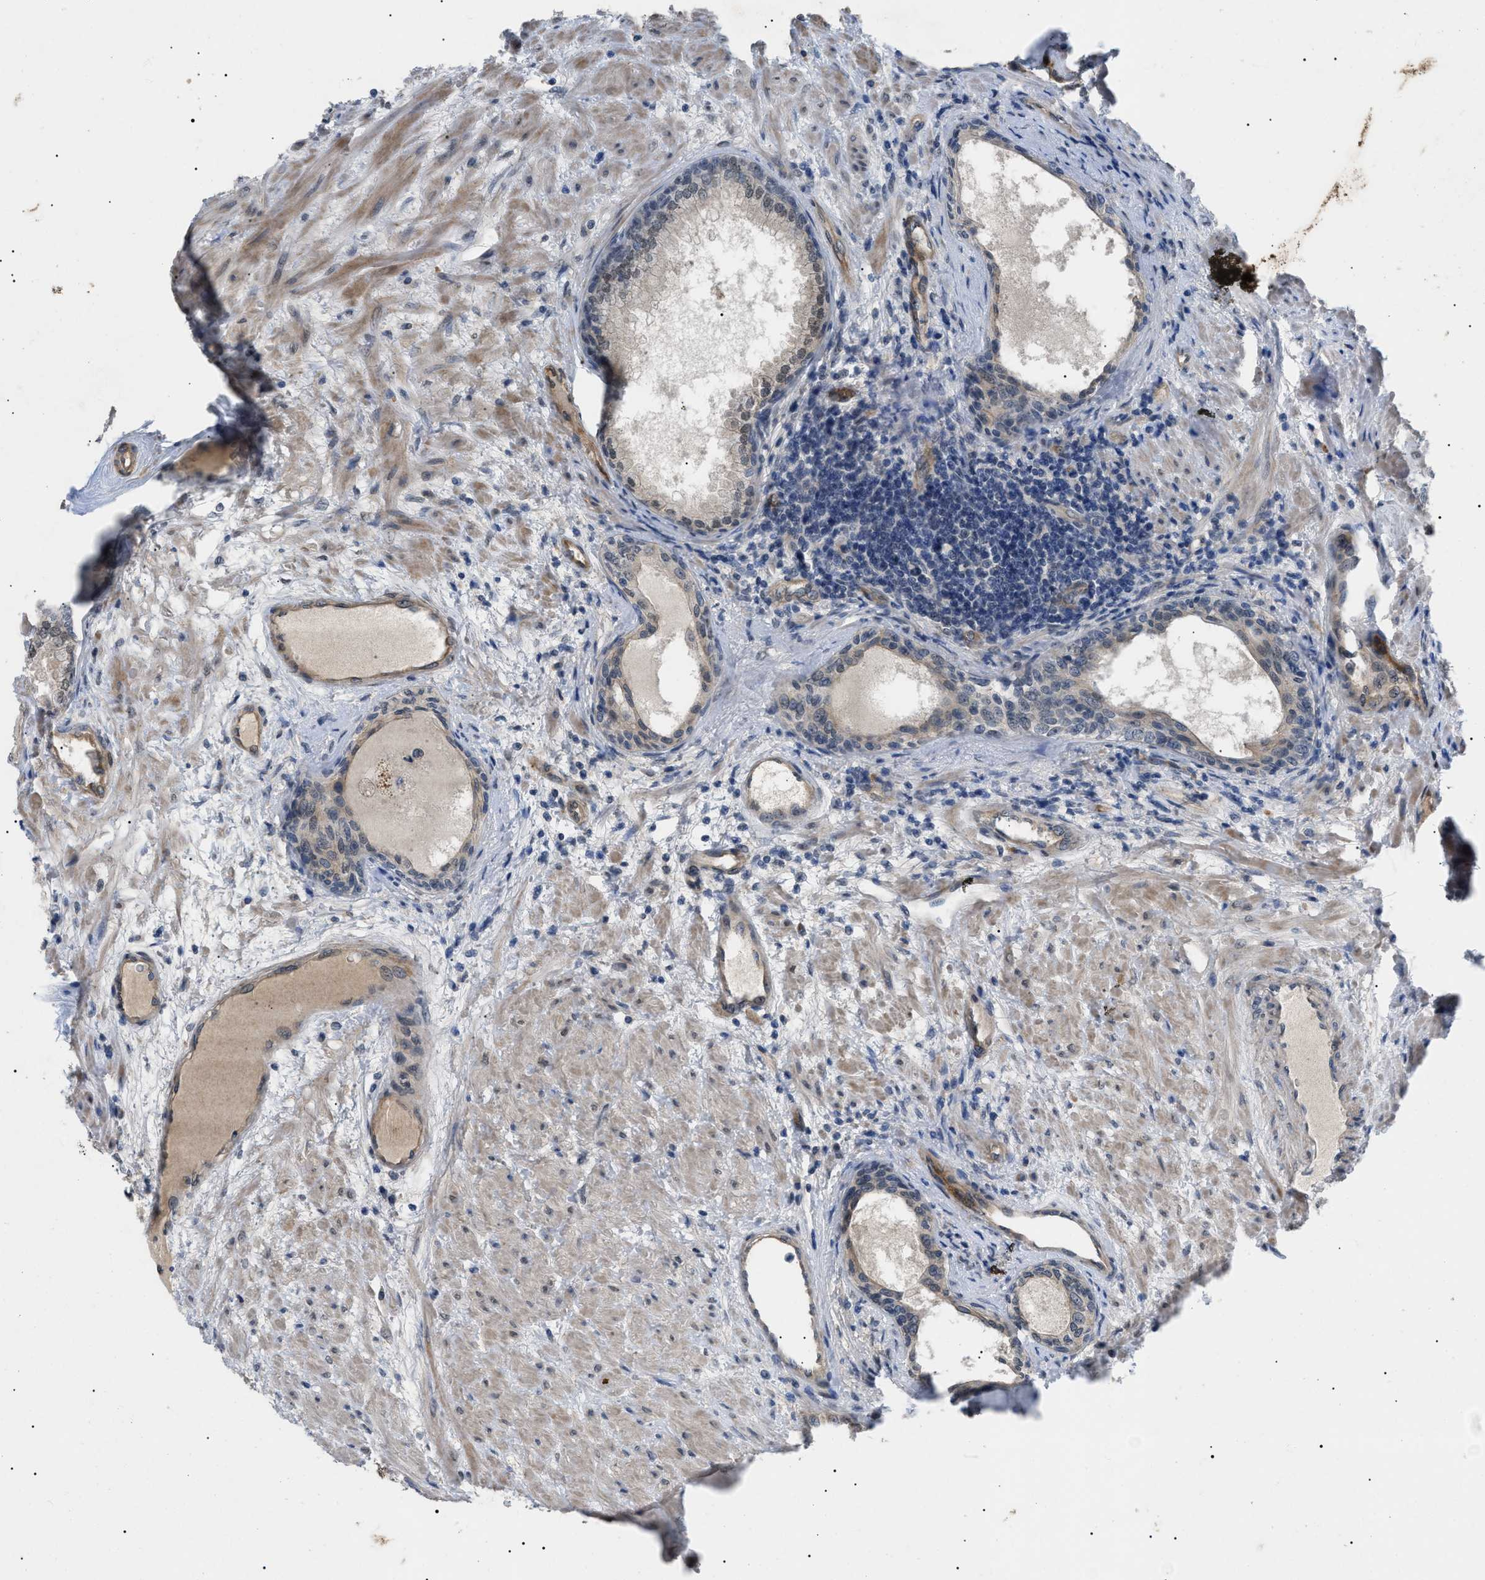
{"staining": {"intensity": "moderate", "quantity": ">75%", "location": "nuclear"}, "tissue": "prostate", "cell_type": "Glandular cells", "image_type": "normal", "snomed": [{"axis": "morphology", "description": "Normal tissue, NOS"}, {"axis": "topography", "description": "Prostate"}], "caption": "Brown immunohistochemical staining in normal prostate shows moderate nuclear positivity in about >75% of glandular cells. Immunohistochemistry (ihc) stains the protein in brown and the nuclei are stained blue.", "gene": "CRCP", "patient": {"sex": "male", "age": 76}}